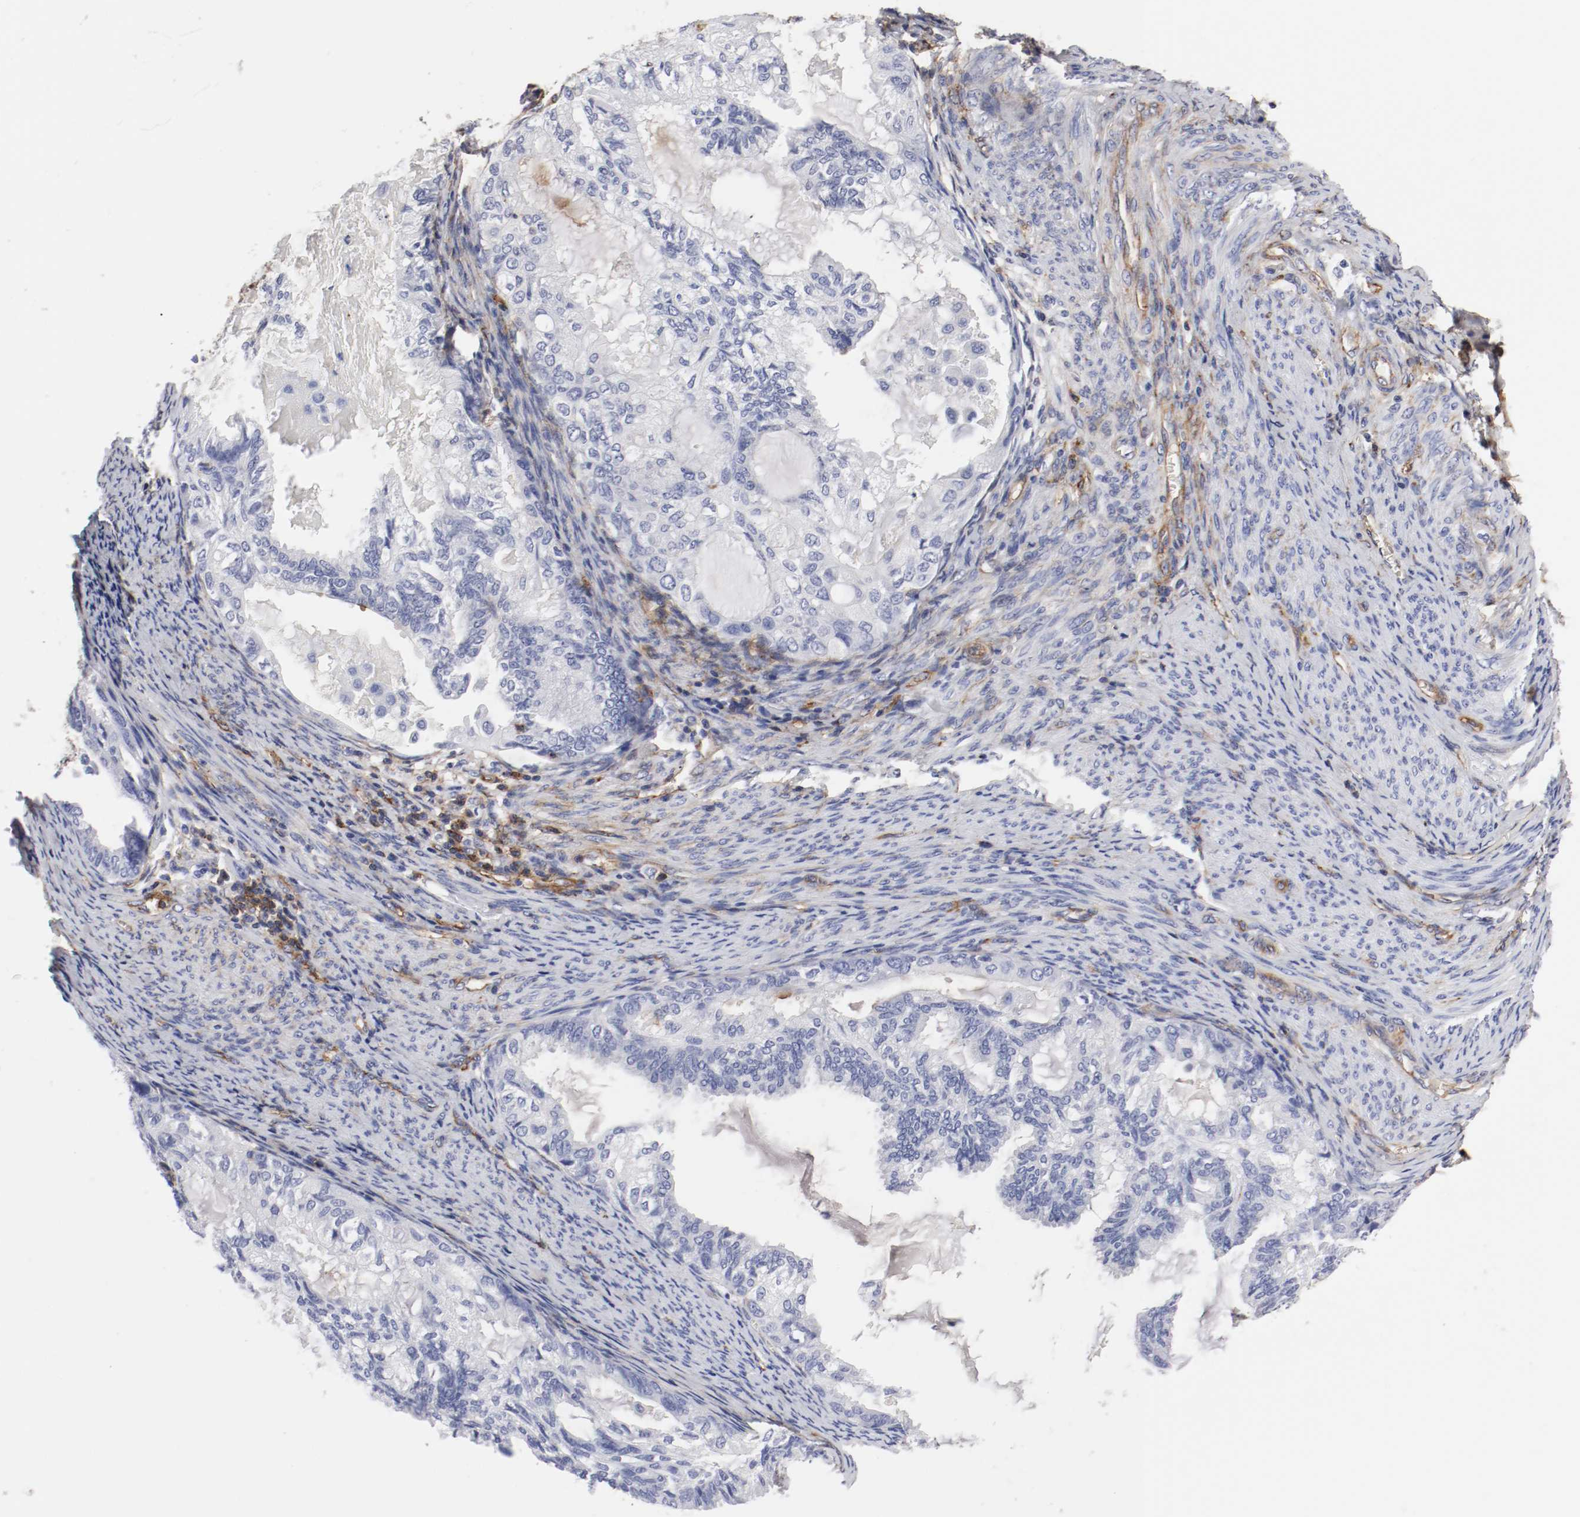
{"staining": {"intensity": "negative", "quantity": "none", "location": "none"}, "tissue": "cervical cancer", "cell_type": "Tumor cells", "image_type": "cancer", "snomed": [{"axis": "morphology", "description": "Normal tissue, NOS"}, {"axis": "morphology", "description": "Adenocarcinoma, NOS"}, {"axis": "topography", "description": "Cervix"}, {"axis": "topography", "description": "Endometrium"}], "caption": "Histopathology image shows no protein positivity in tumor cells of cervical cancer tissue. (DAB IHC, high magnification).", "gene": "IFITM1", "patient": {"sex": "female", "age": 86}}